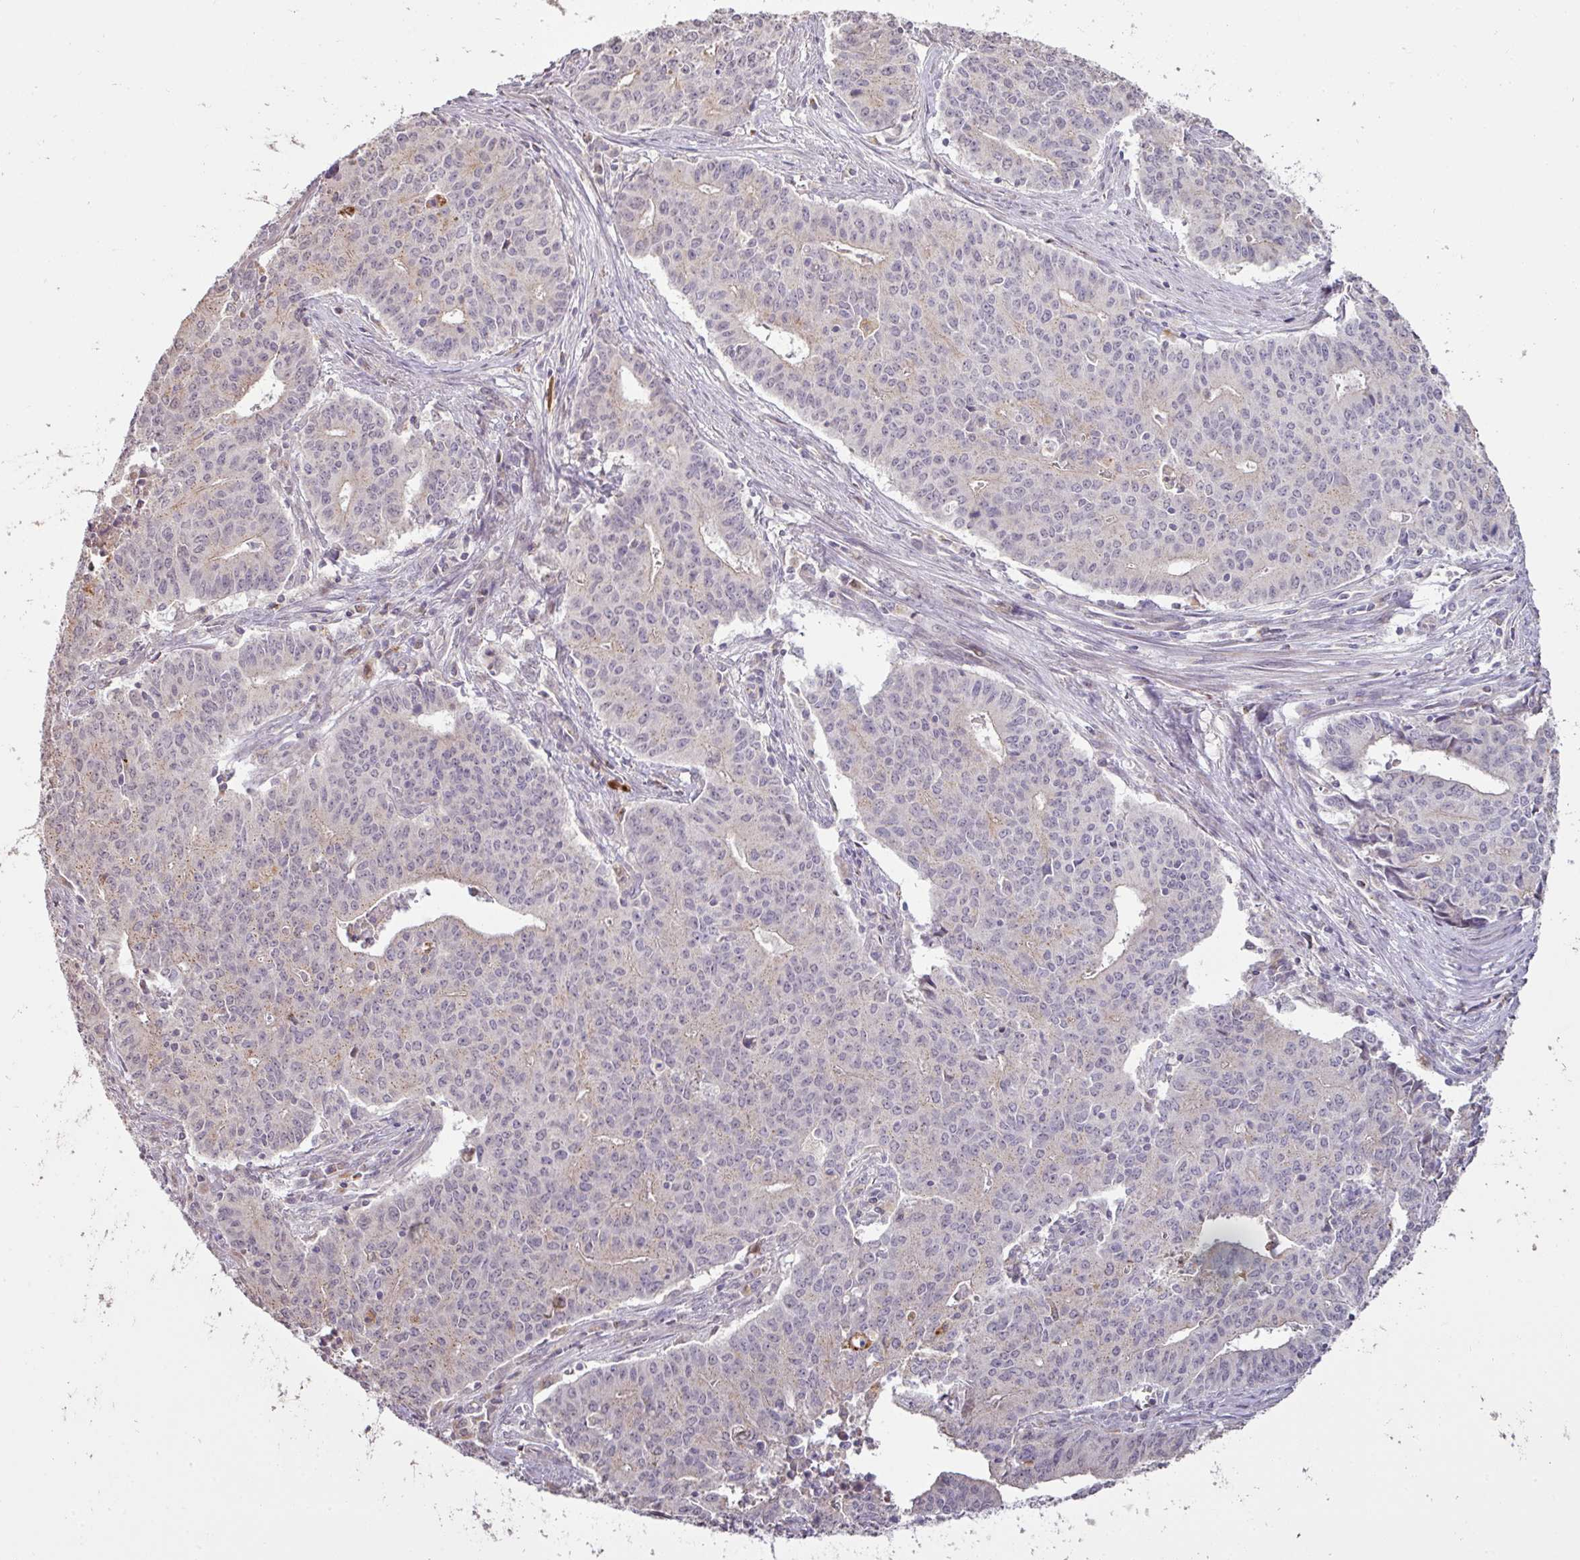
{"staining": {"intensity": "negative", "quantity": "none", "location": "none"}, "tissue": "endometrial cancer", "cell_type": "Tumor cells", "image_type": "cancer", "snomed": [{"axis": "morphology", "description": "Adenocarcinoma, NOS"}, {"axis": "topography", "description": "Endometrium"}], "caption": "Immunohistochemistry (IHC) histopathology image of neoplastic tissue: adenocarcinoma (endometrial) stained with DAB (3,3'-diaminobenzidine) demonstrates no significant protein expression in tumor cells.", "gene": "CXCR5", "patient": {"sex": "female", "age": 59}}